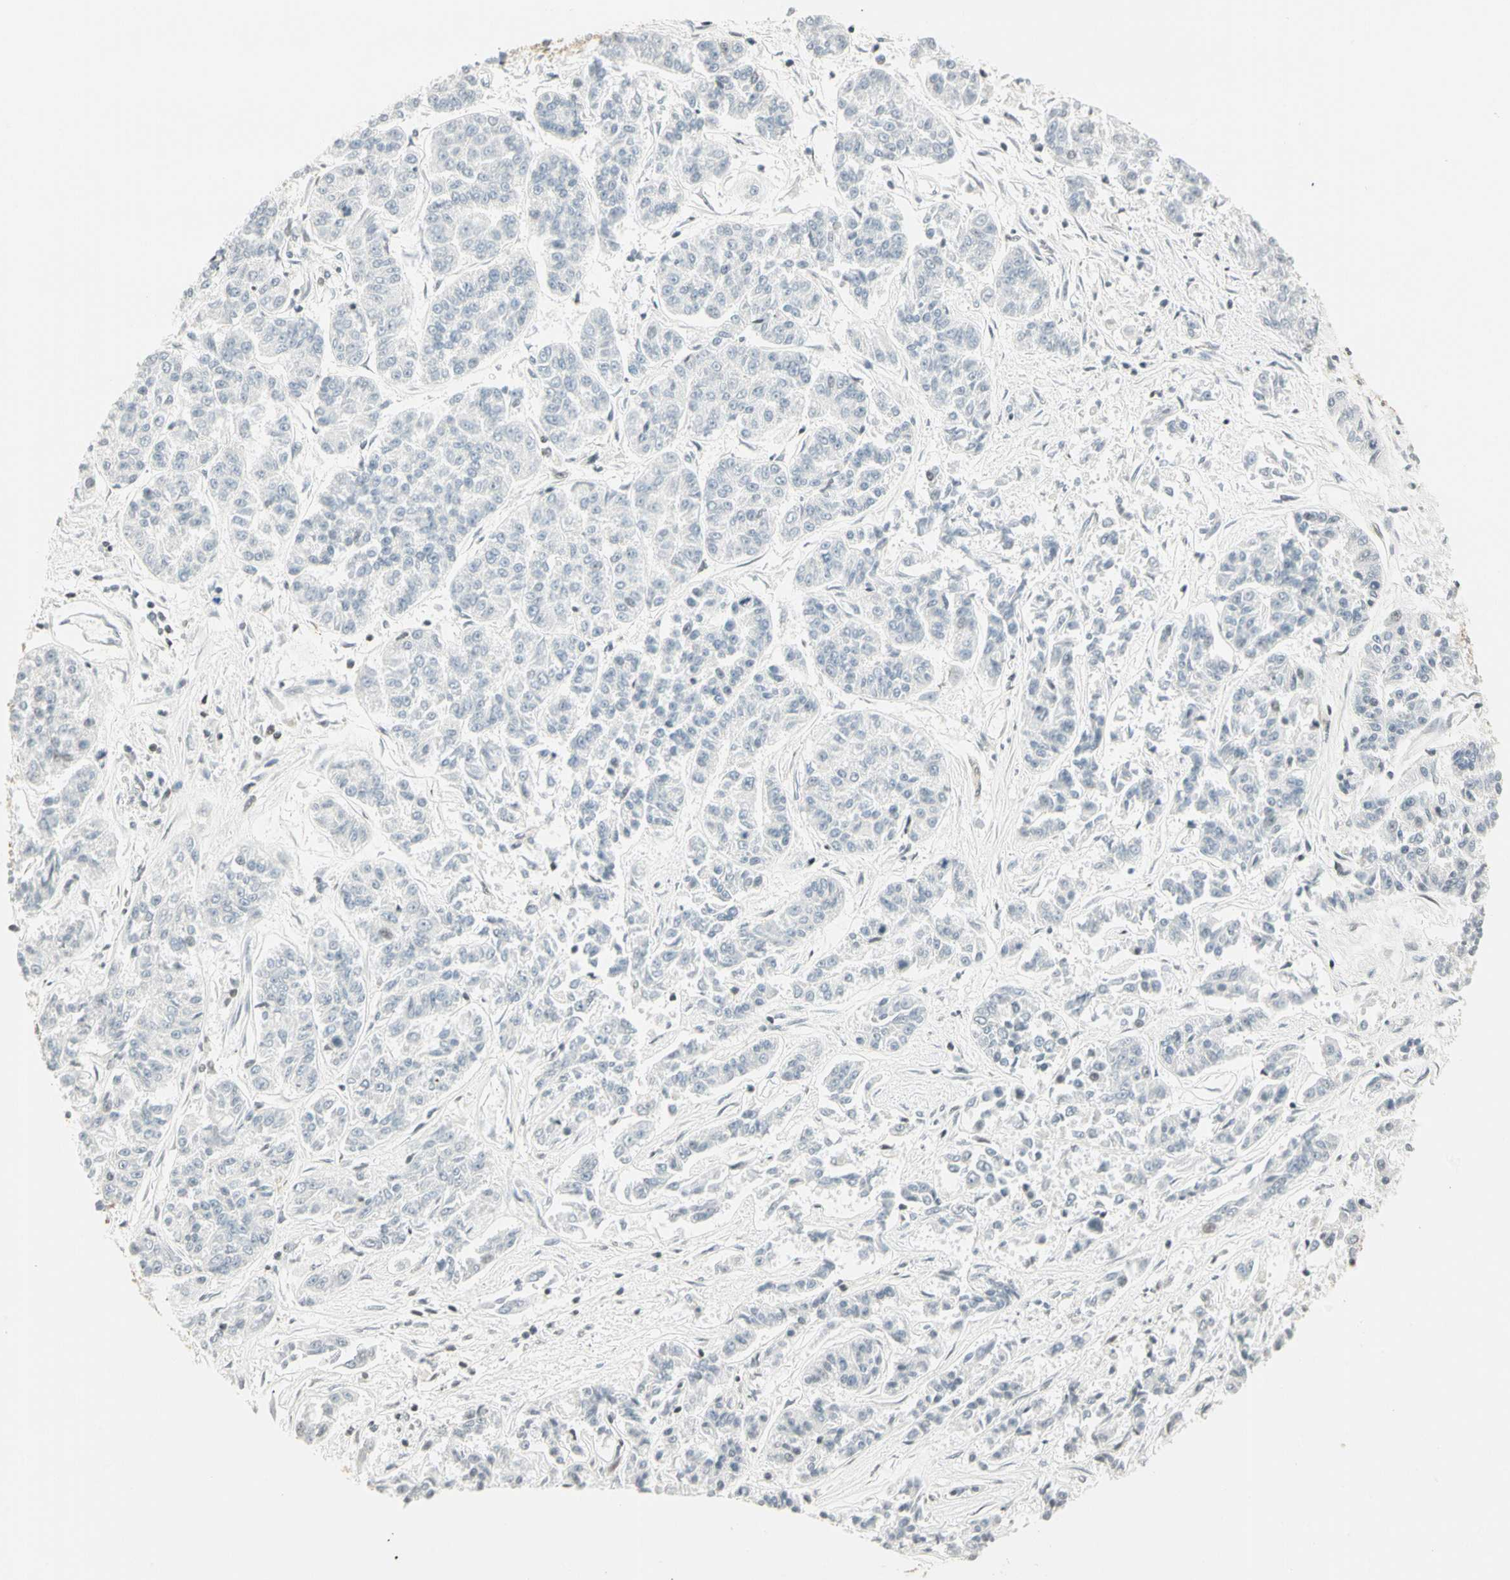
{"staining": {"intensity": "weak", "quantity": "<25%", "location": "nuclear"}, "tissue": "lung cancer", "cell_type": "Tumor cells", "image_type": "cancer", "snomed": [{"axis": "morphology", "description": "Adenocarcinoma, NOS"}, {"axis": "topography", "description": "Lung"}], "caption": "There is no significant staining in tumor cells of lung cancer (adenocarcinoma).", "gene": "SMAD3", "patient": {"sex": "male", "age": 84}}